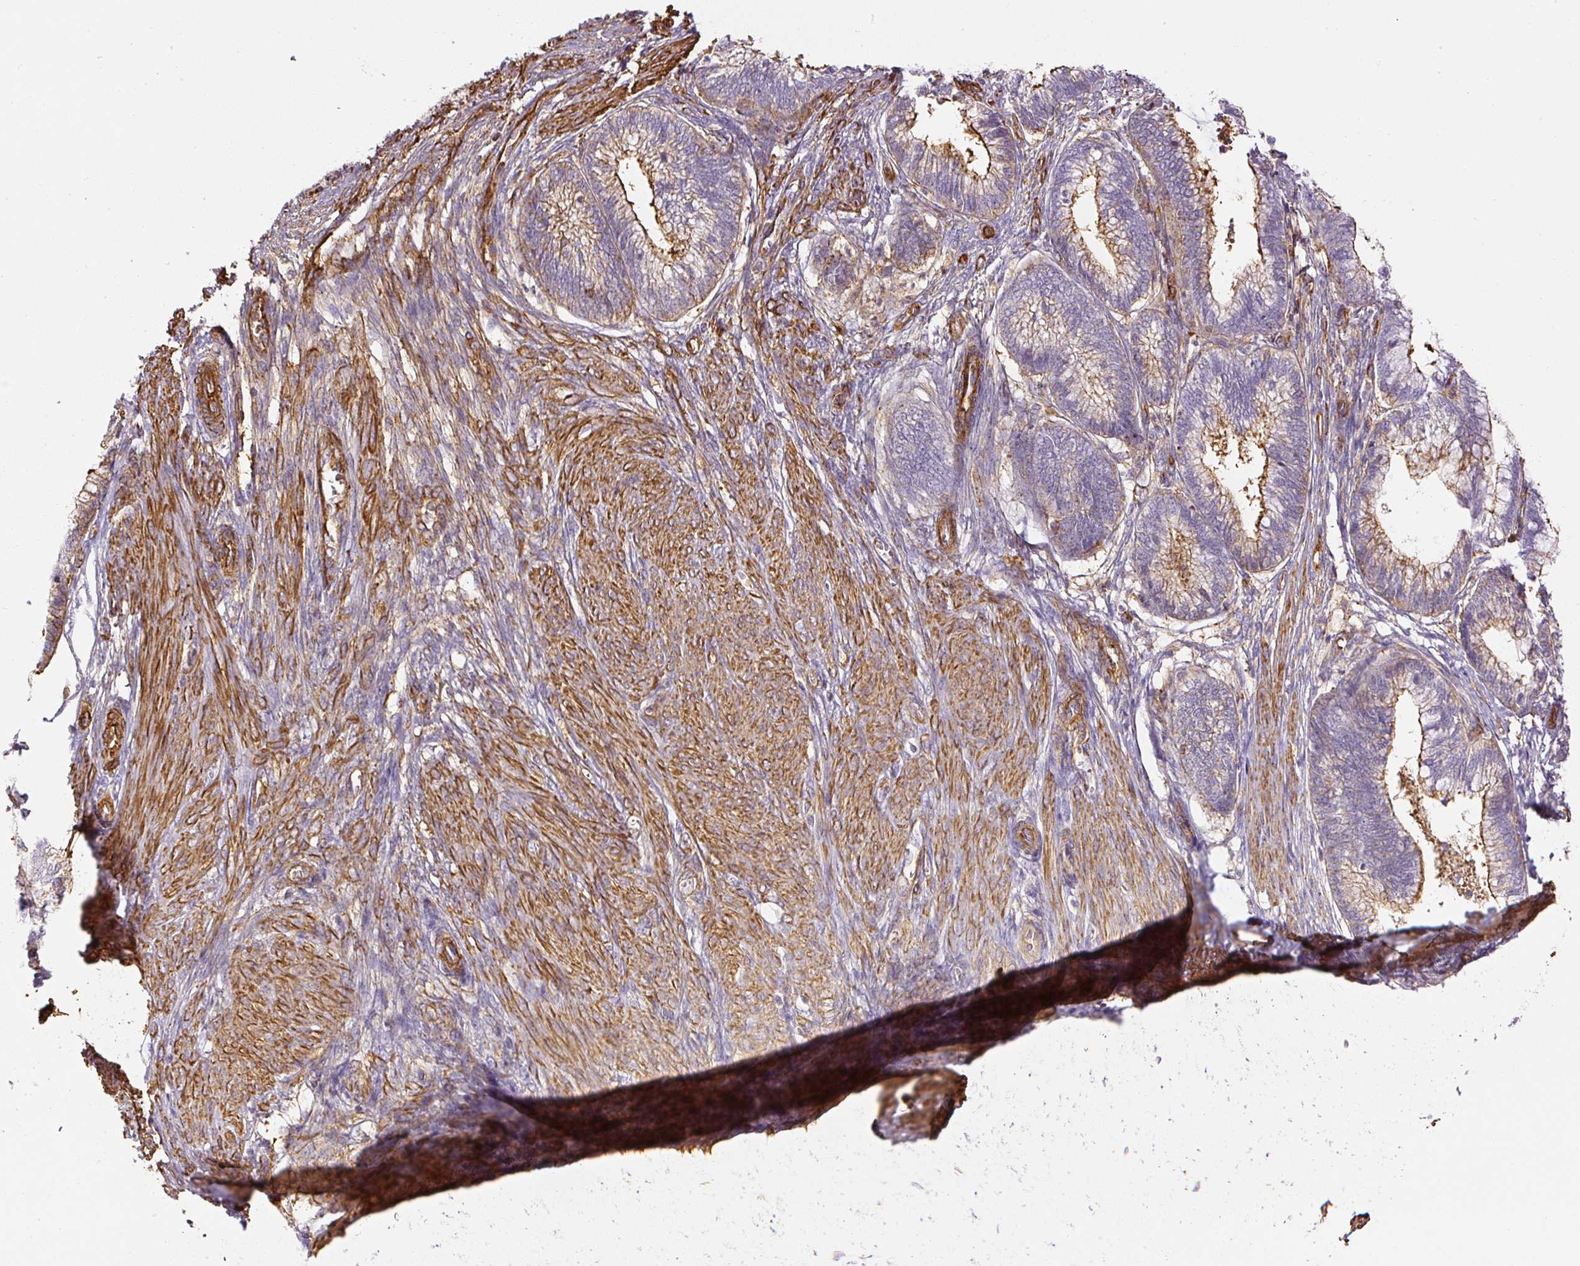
{"staining": {"intensity": "moderate", "quantity": "25%-75%", "location": "cytoplasmic/membranous"}, "tissue": "cervical cancer", "cell_type": "Tumor cells", "image_type": "cancer", "snomed": [{"axis": "morphology", "description": "Adenocarcinoma, NOS"}, {"axis": "topography", "description": "Cervix"}], "caption": "Protein expression analysis of human cervical adenocarcinoma reveals moderate cytoplasmic/membranous staining in about 25%-75% of tumor cells.", "gene": "MYL12A", "patient": {"sex": "female", "age": 44}}